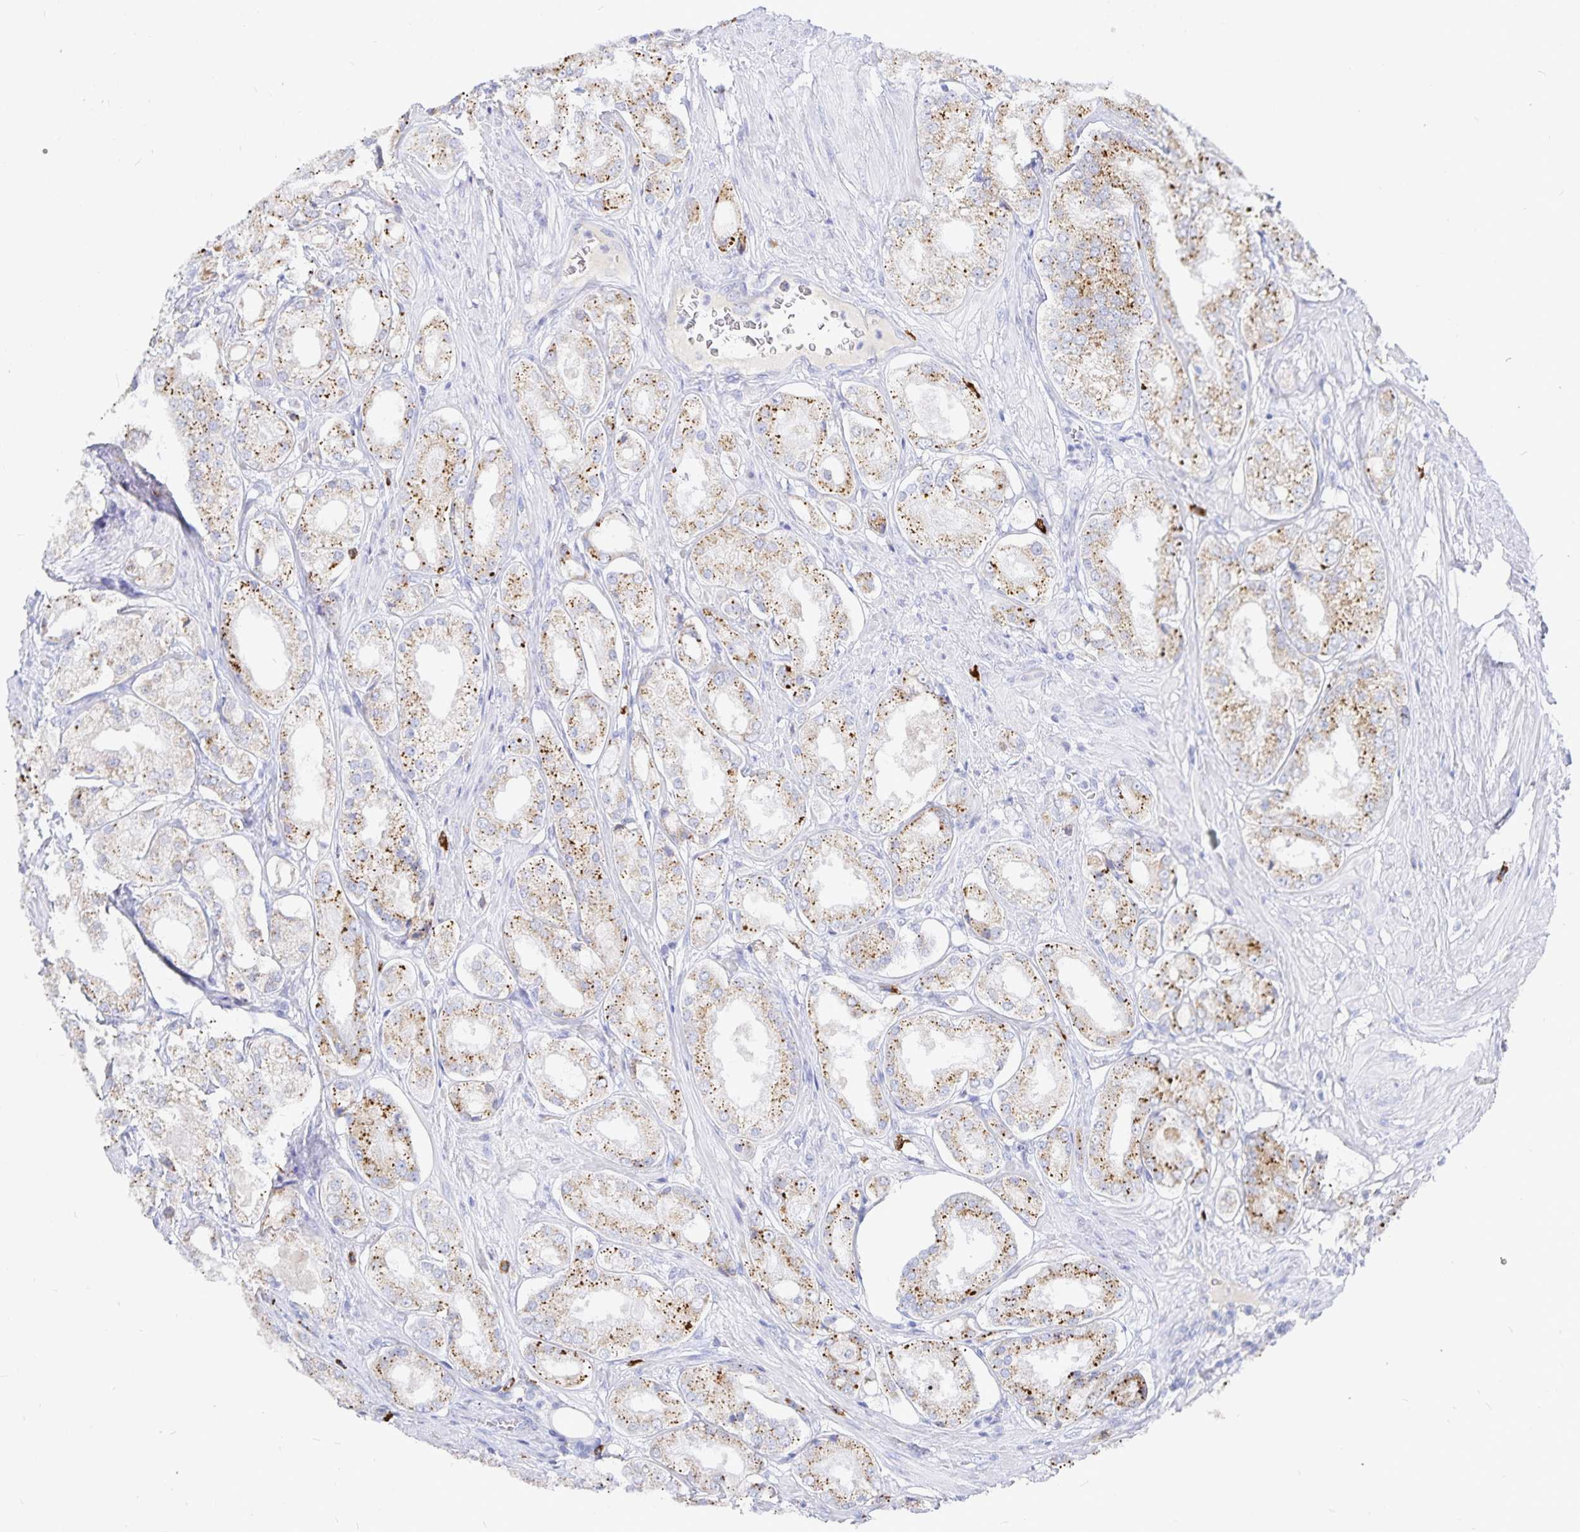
{"staining": {"intensity": "moderate", "quantity": ">75%", "location": "cytoplasmic/membranous"}, "tissue": "prostate cancer", "cell_type": "Tumor cells", "image_type": "cancer", "snomed": [{"axis": "morphology", "description": "Adenocarcinoma, Low grade"}, {"axis": "topography", "description": "Prostate"}], "caption": "Prostate adenocarcinoma (low-grade) stained for a protein (brown) demonstrates moderate cytoplasmic/membranous positive expression in approximately >75% of tumor cells.", "gene": "PKHD1", "patient": {"sex": "male", "age": 68}}